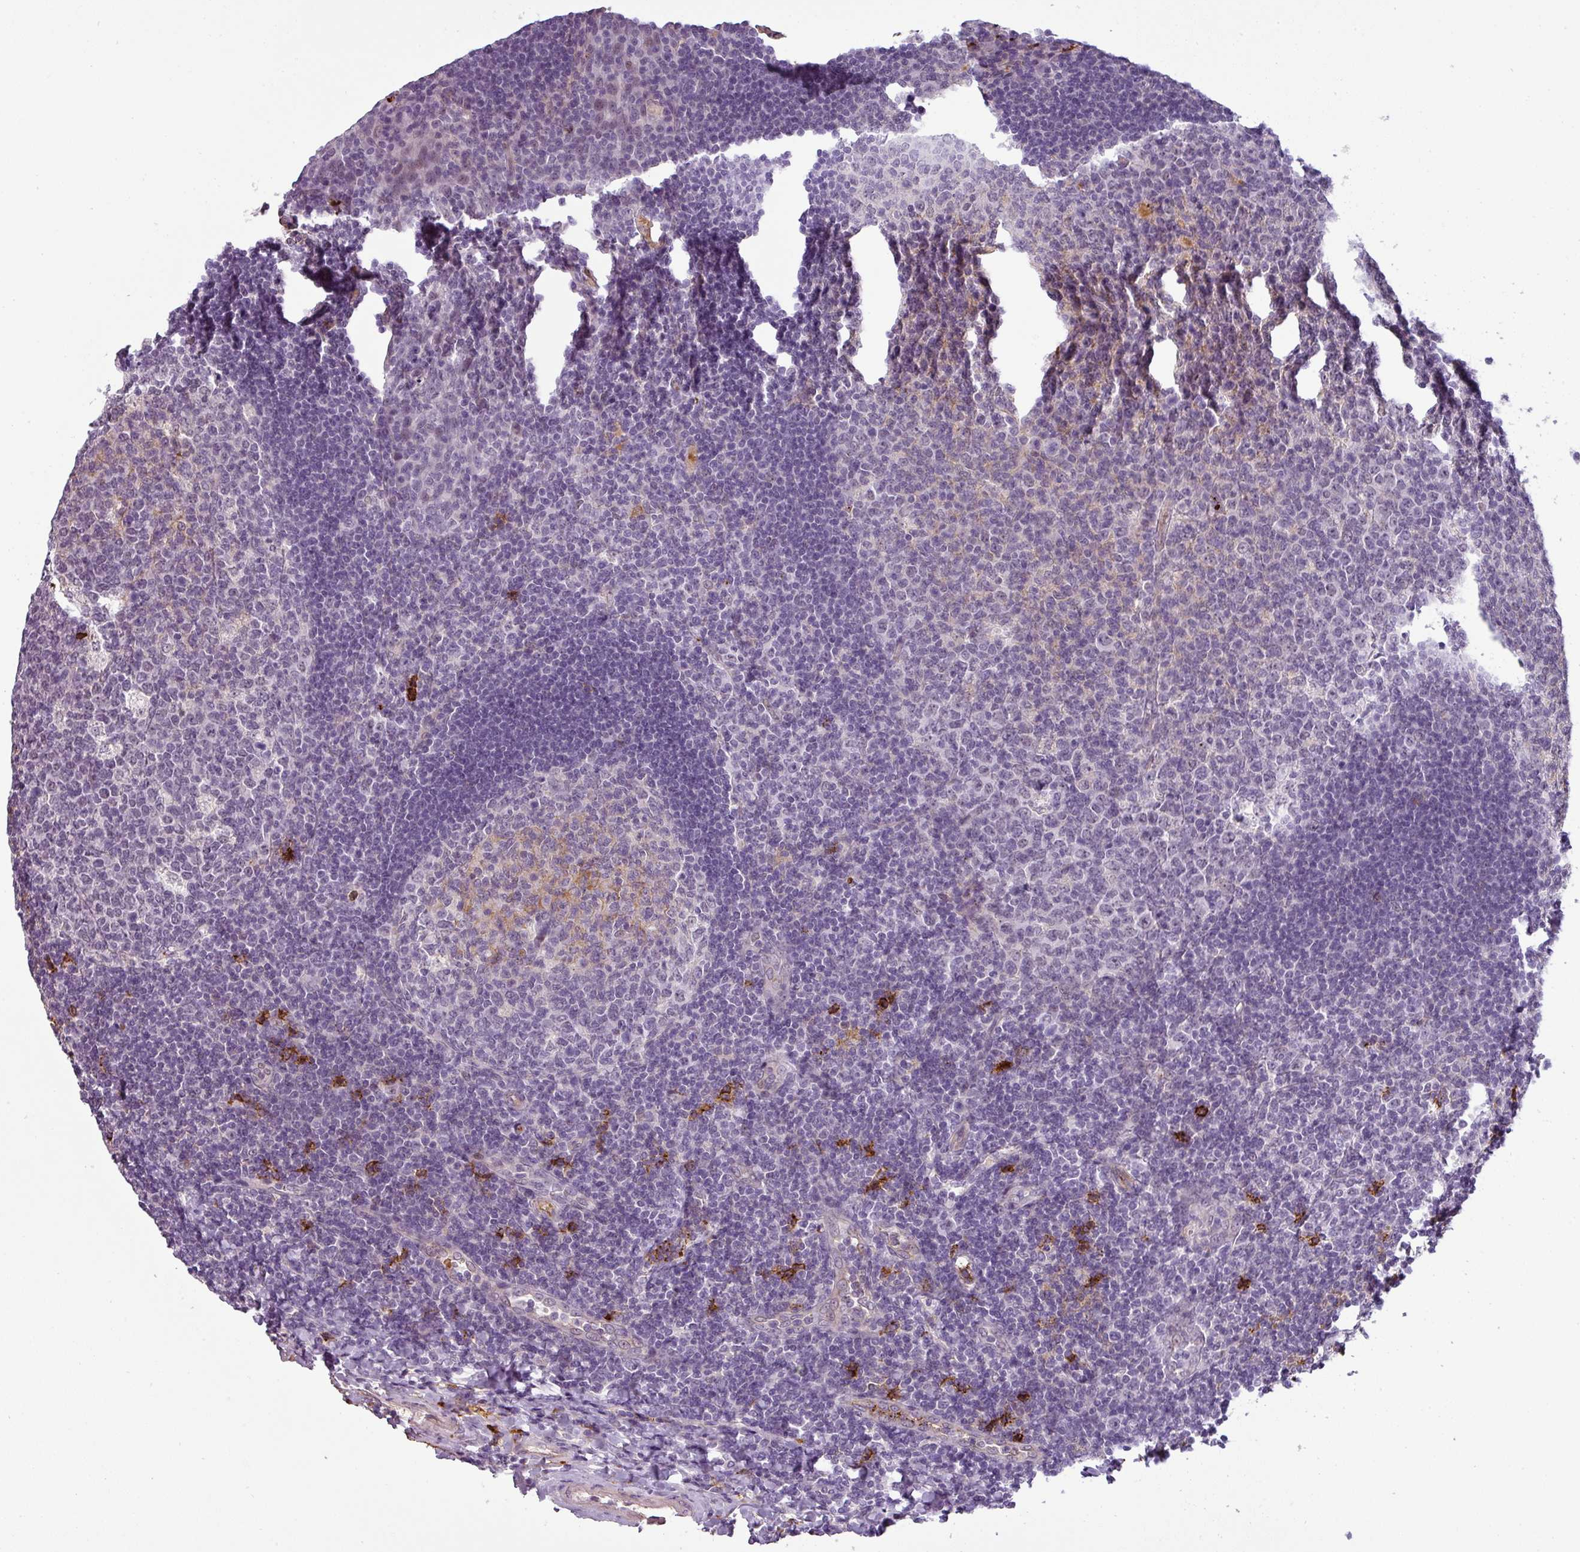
{"staining": {"intensity": "negative", "quantity": "none", "location": "none"}, "tissue": "tonsil", "cell_type": "Germinal center cells", "image_type": "normal", "snomed": [{"axis": "morphology", "description": "Normal tissue, NOS"}, {"axis": "topography", "description": "Tonsil"}], "caption": "Immunohistochemistry image of unremarkable tonsil: tonsil stained with DAB (3,3'-diaminobenzidine) reveals no significant protein staining in germinal center cells.", "gene": "APOC1", "patient": {"sex": "male", "age": 17}}